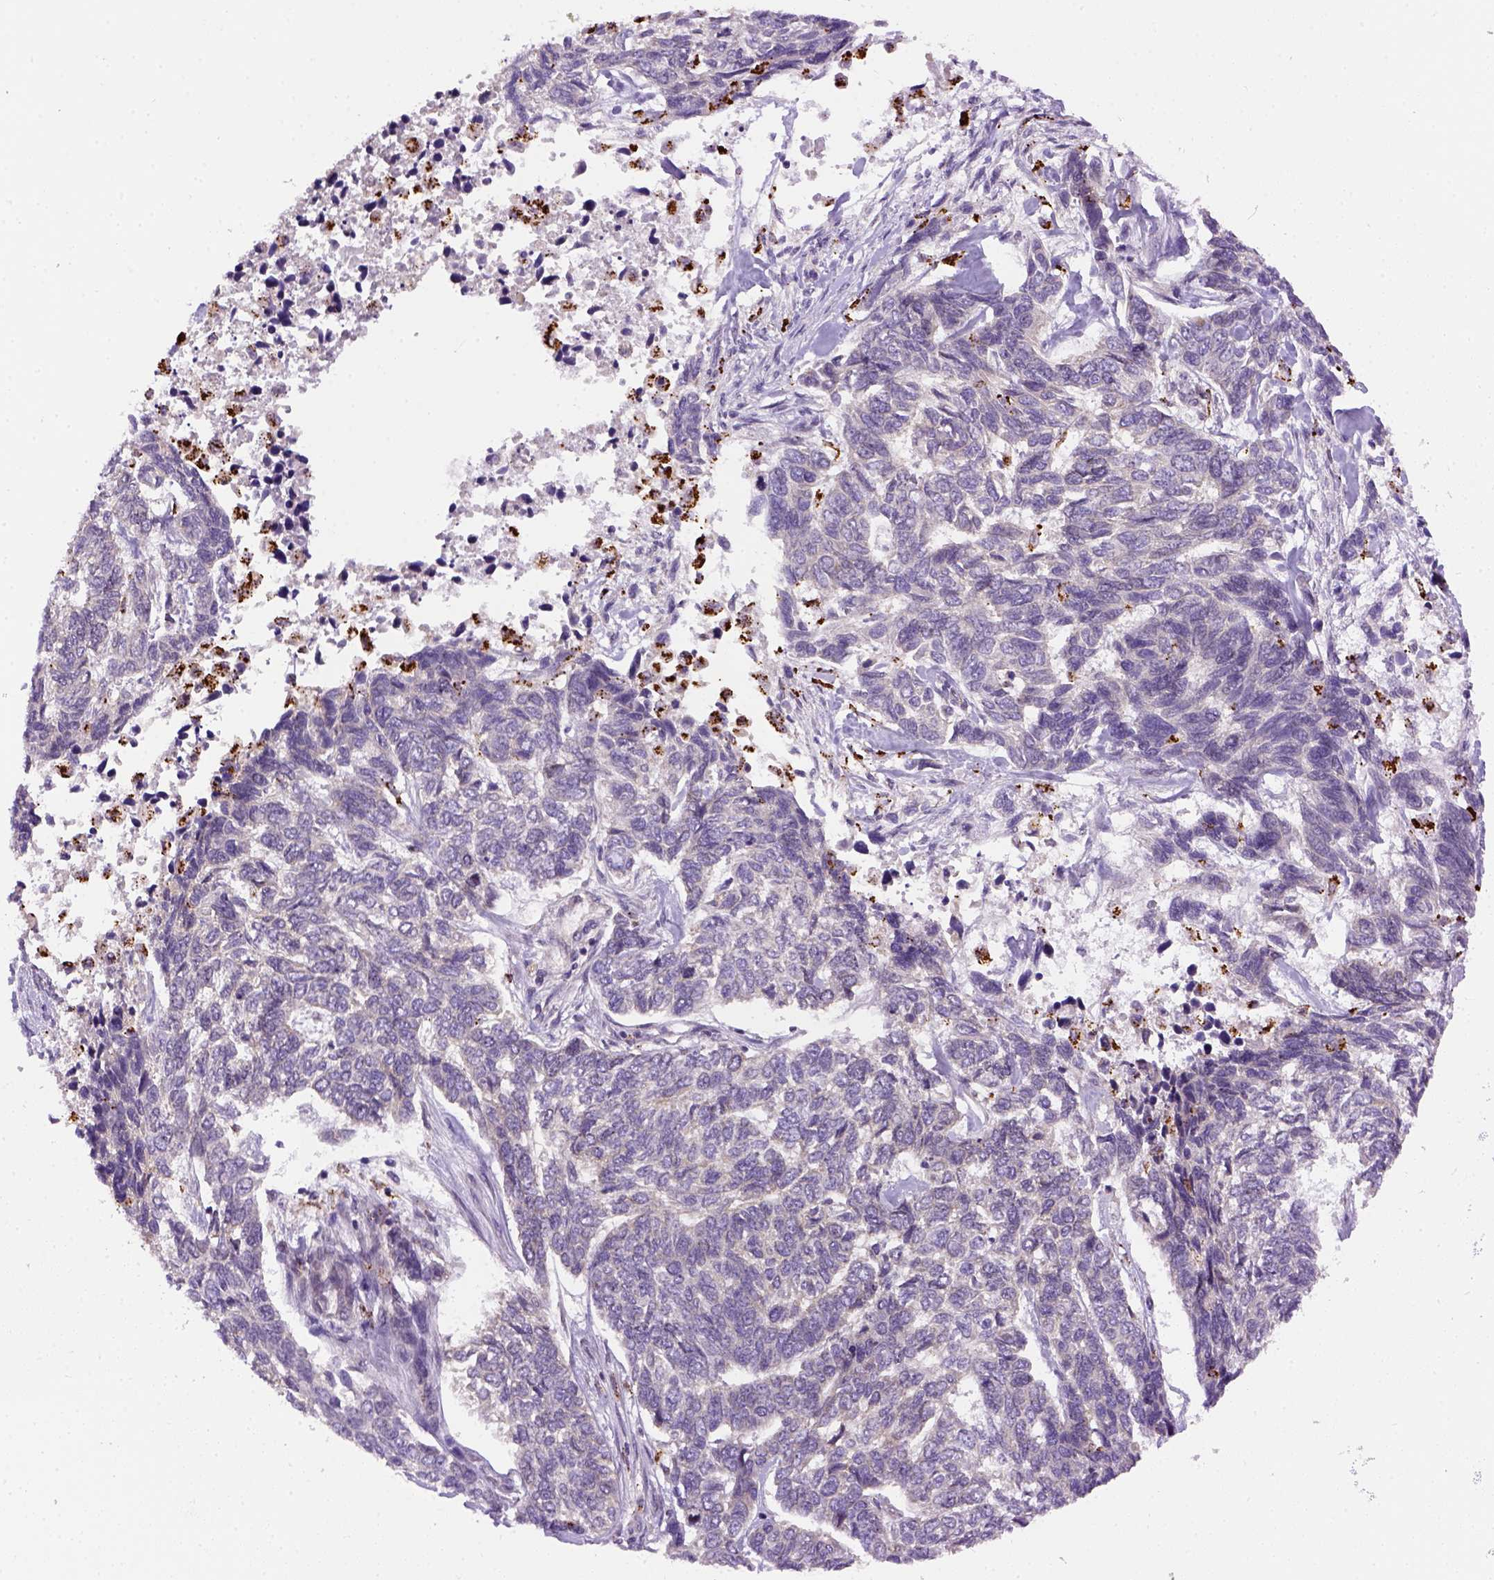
{"staining": {"intensity": "negative", "quantity": "none", "location": "none"}, "tissue": "skin cancer", "cell_type": "Tumor cells", "image_type": "cancer", "snomed": [{"axis": "morphology", "description": "Basal cell carcinoma"}, {"axis": "topography", "description": "Skin"}], "caption": "IHC of human skin cancer (basal cell carcinoma) reveals no expression in tumor cells. (Stains: DAB IHC with hematoxylin counter stain, Microscopy: brightfield microscopy at high magnification).", "gene": "KAZN", "patient": {"sex": "female", "age": 65}}